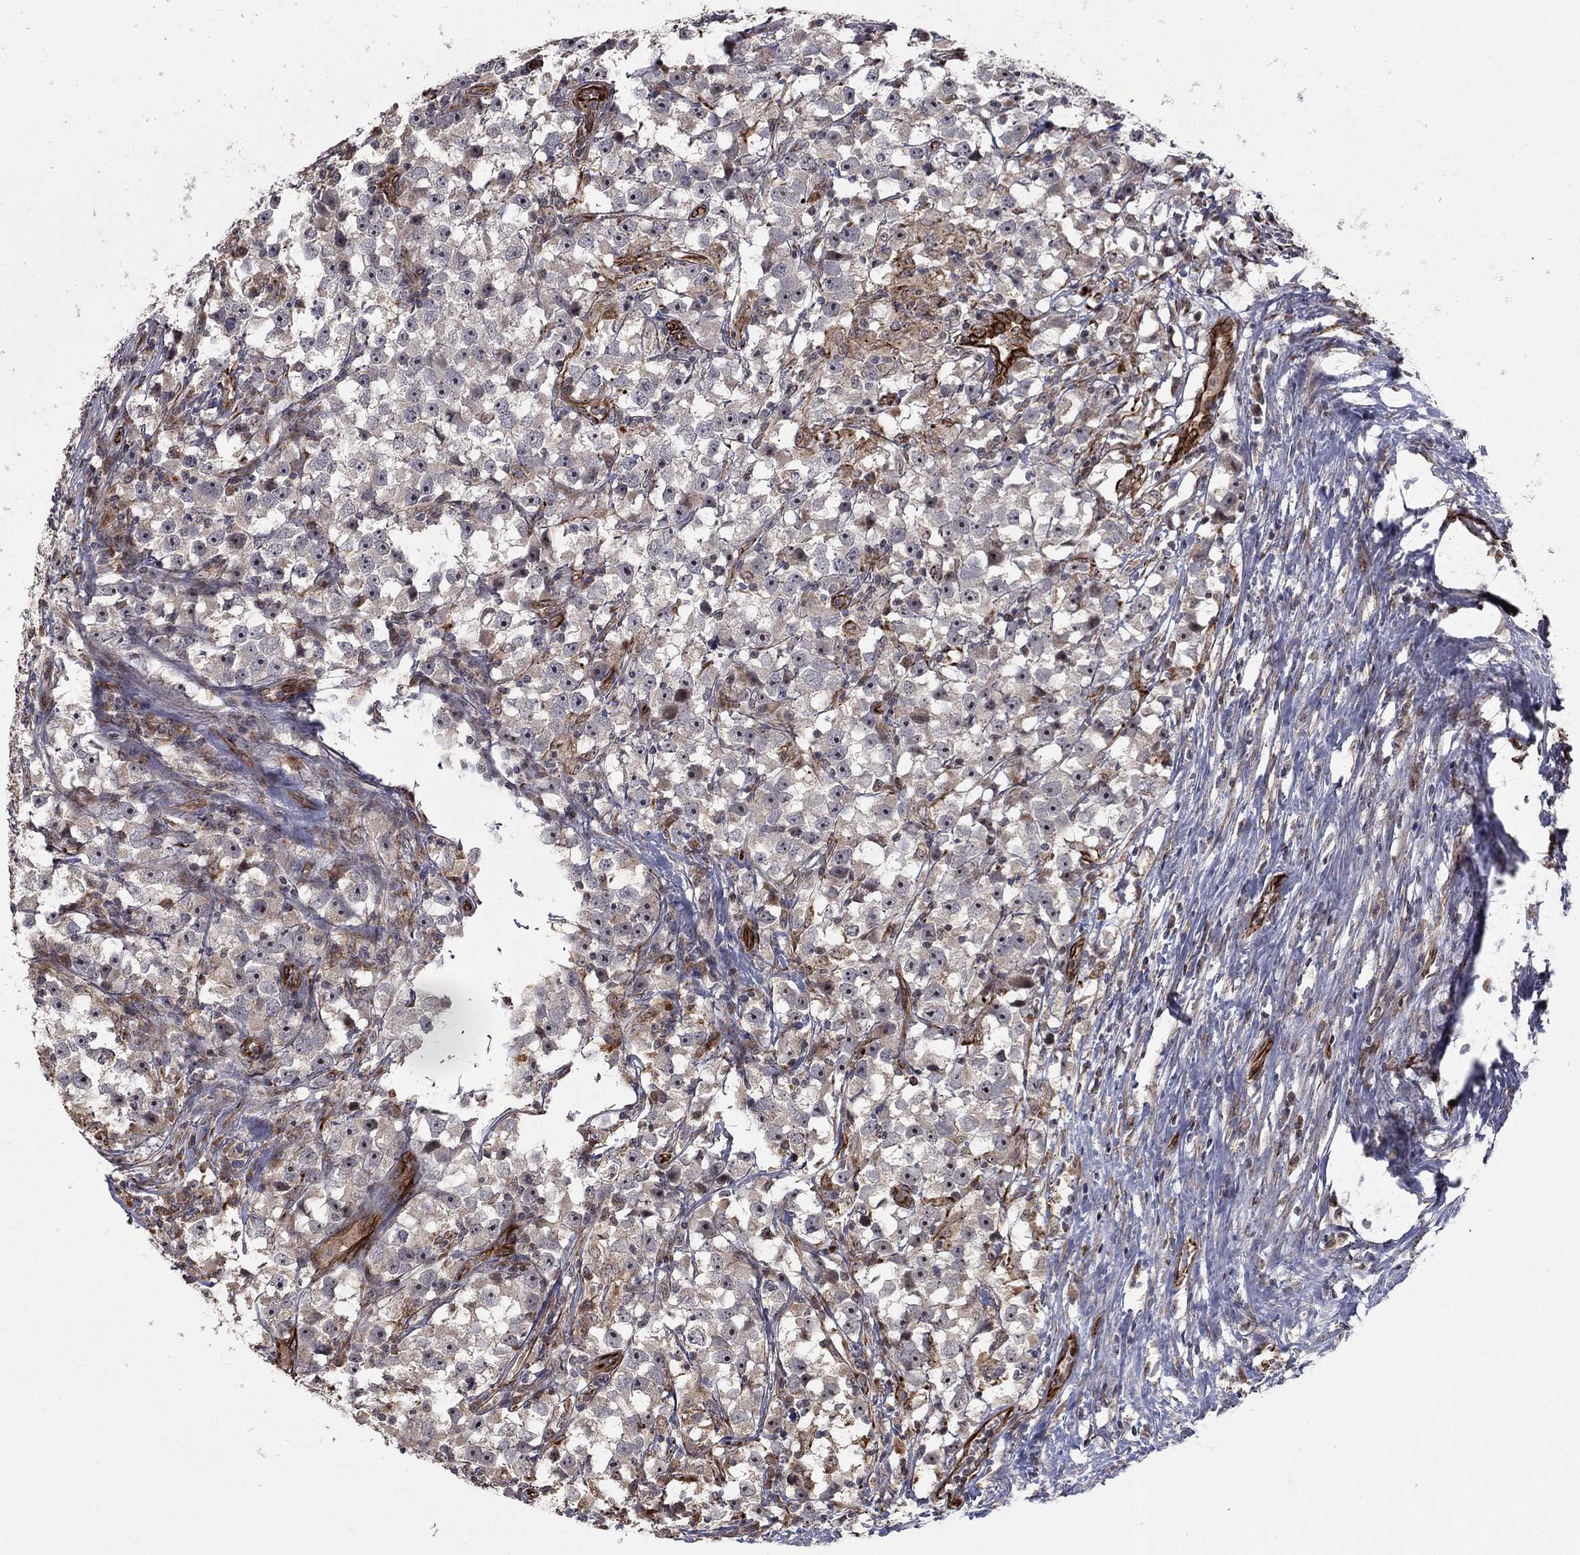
{"staining": {"intensity": "negative", "quantity": "none", "location": "none"}, "tissue": "testis cancer", "cell_type": "Tumor cells", "image_type": "cancer", "snomed": [{"axis": "morphology", "description": "Seminoma, NOS"}, {"axis": "topography", "description": "Testis"}], "caption": "A micrograph of testis cancer stained for a protein reveals no brown staining in tumor cells.", "gene": "MSRA", "patient": {"sex": "male", "age": 33}}